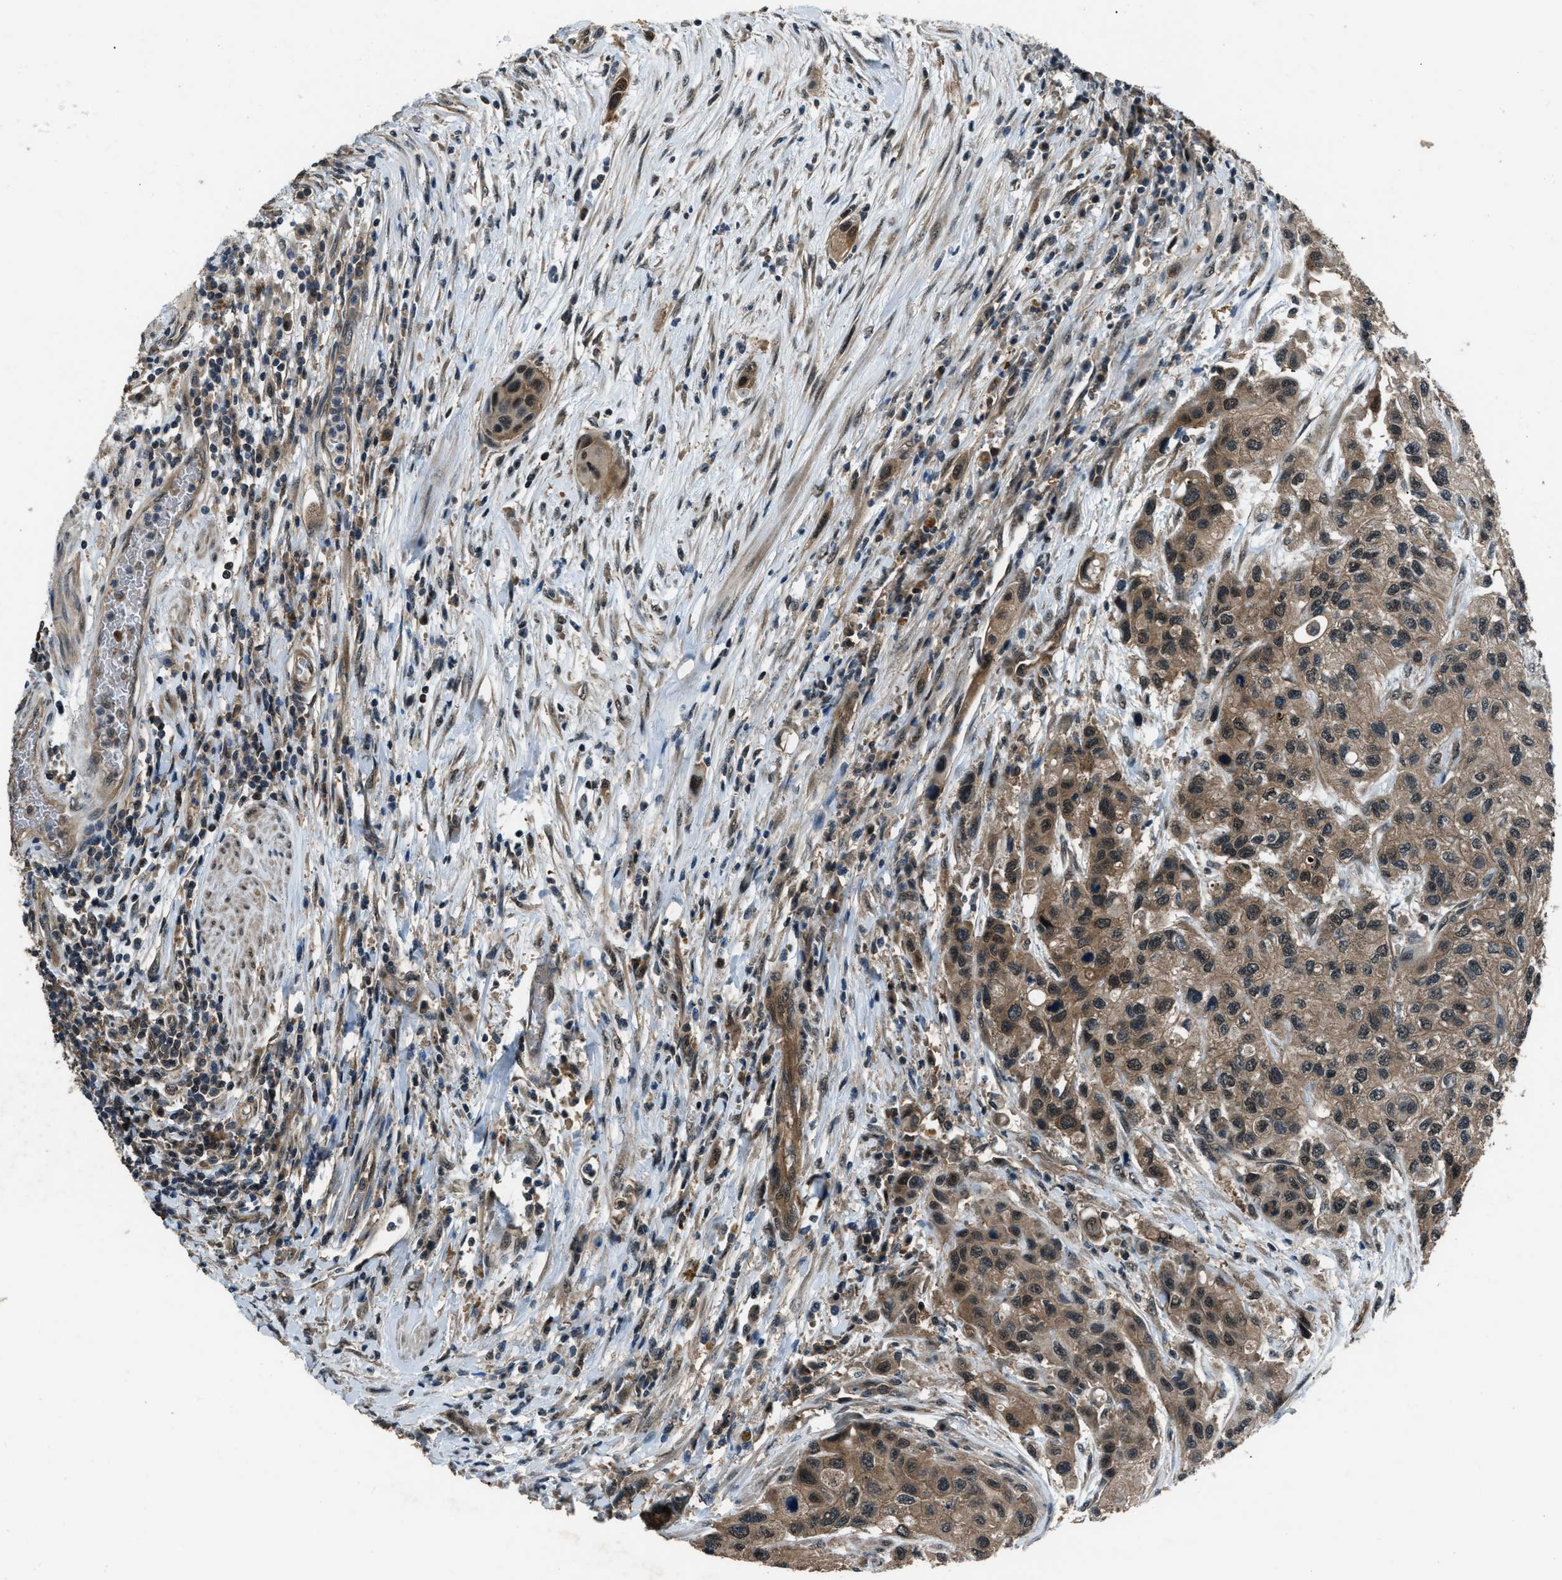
{"staining": {"intensity": "moderate", "quantity": ">75%", "location": "cytoplasmic/membranous,nuclear"}, "tissue": "urothelial cancer", "cell_type": "Tumor cells", "image_type": "cancer", "snomed": [{"axis": "morphology", "description": "Urothelial carcinoma, High grade"}, {"axis": "topography", "description": "Urinary bladder"}], "caption": "Immunohistochemical staining of human urothelial cancer shows medium levels of moderate cytoplasmic/membranous and nuclear protein expression in approximately >75% of tumor cells.", "gene": "NUDCD3", "patient": {"sex": "female", "age": 56}}